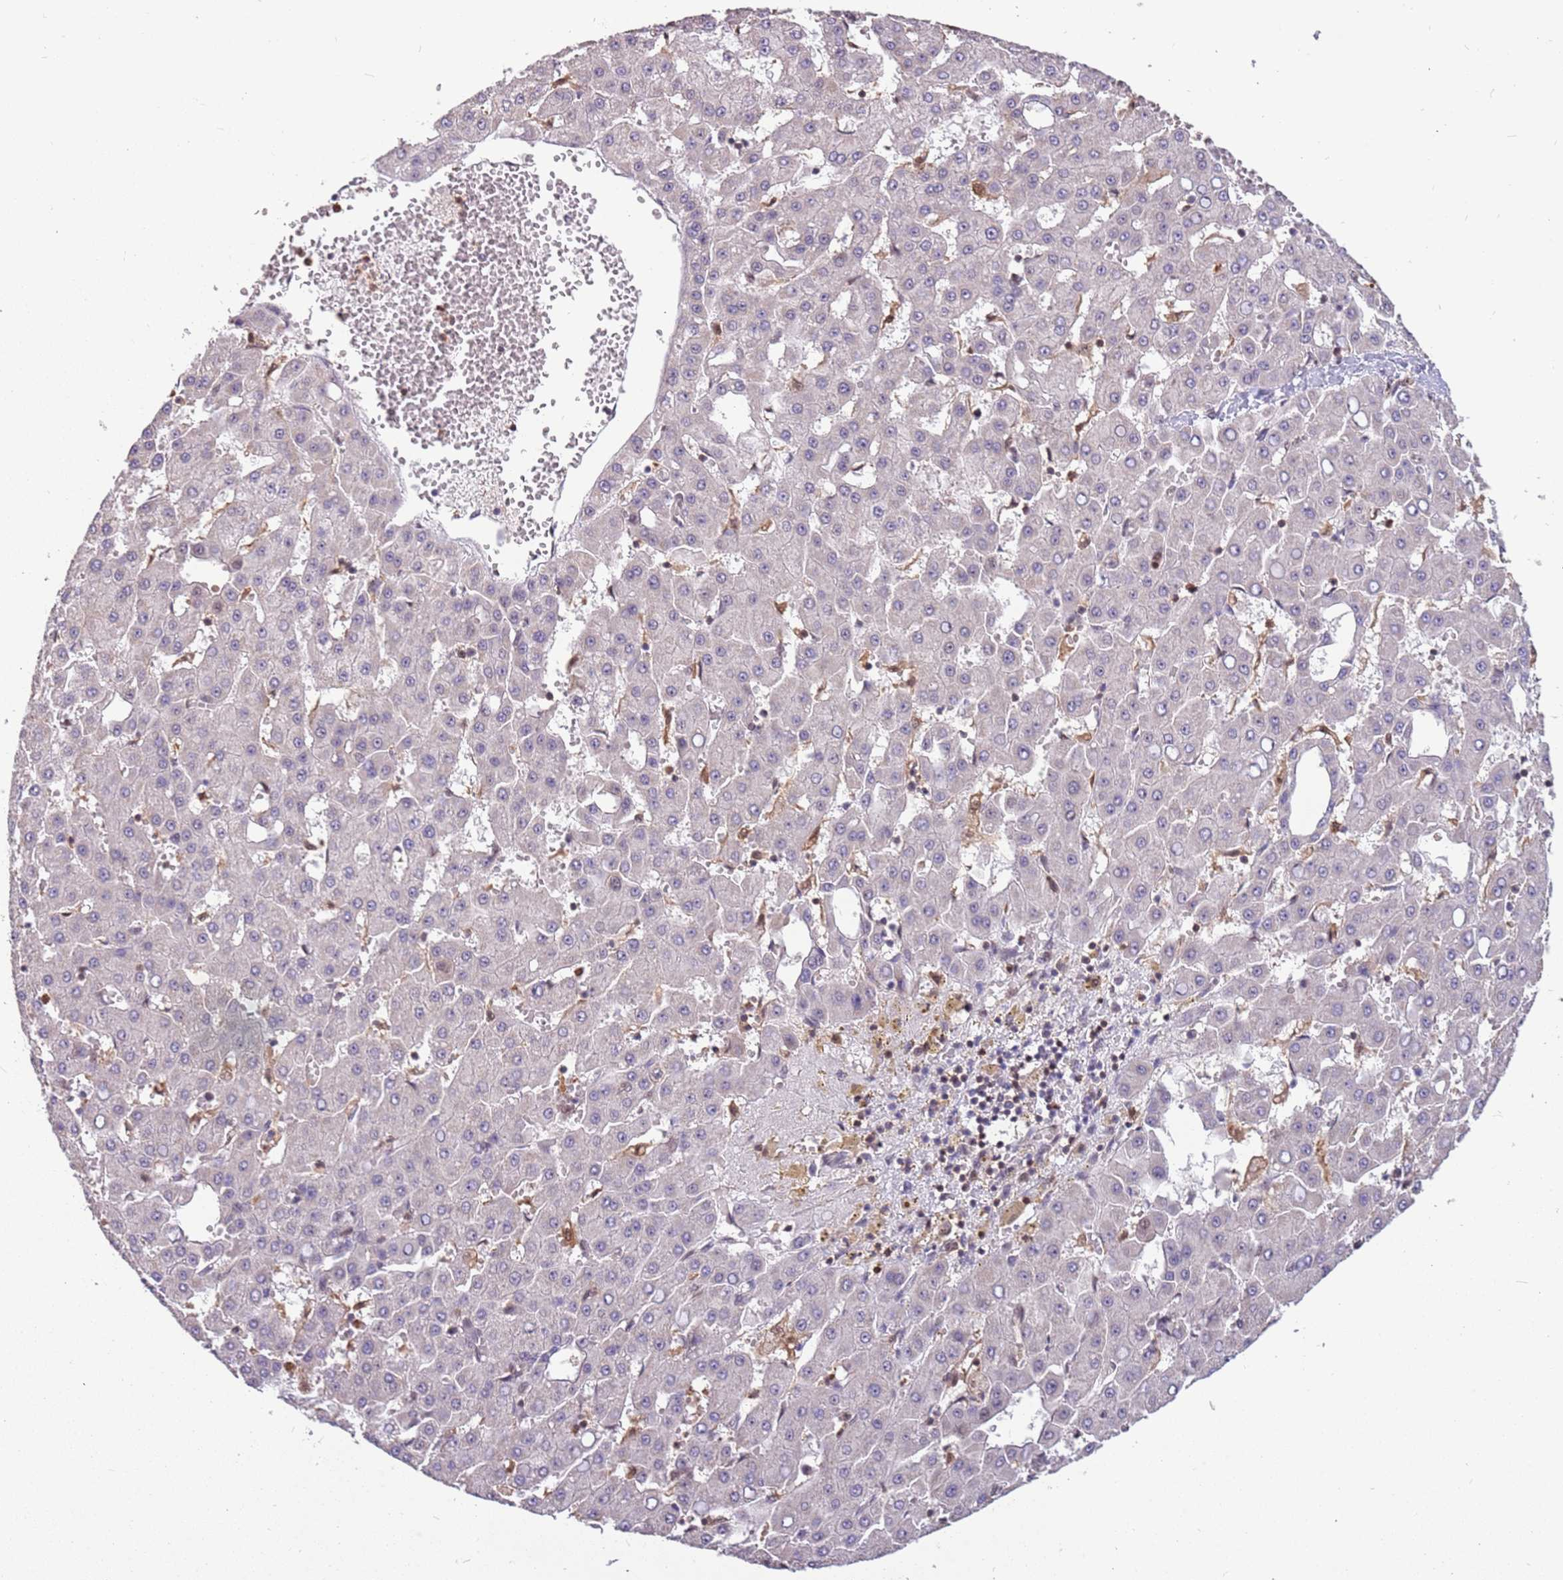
{"staining": {"intensity": "negative", "quantity": "none", "location": "none"}, "tissue": "liver cancer", "cell_type": "Tumor cells", "image_type": "cancer", "snomed": [{"axis": "morphology", "description": "Carcinoma, Hepatocellular, NOS"}, {"axis": "topography", "description": "Liver"}], "caption": "Protein analysis of liver cancer shows no significant positivity in tumor cells.", "gene": "GBP2", "patient": {"sex": "male", "age": 47}}